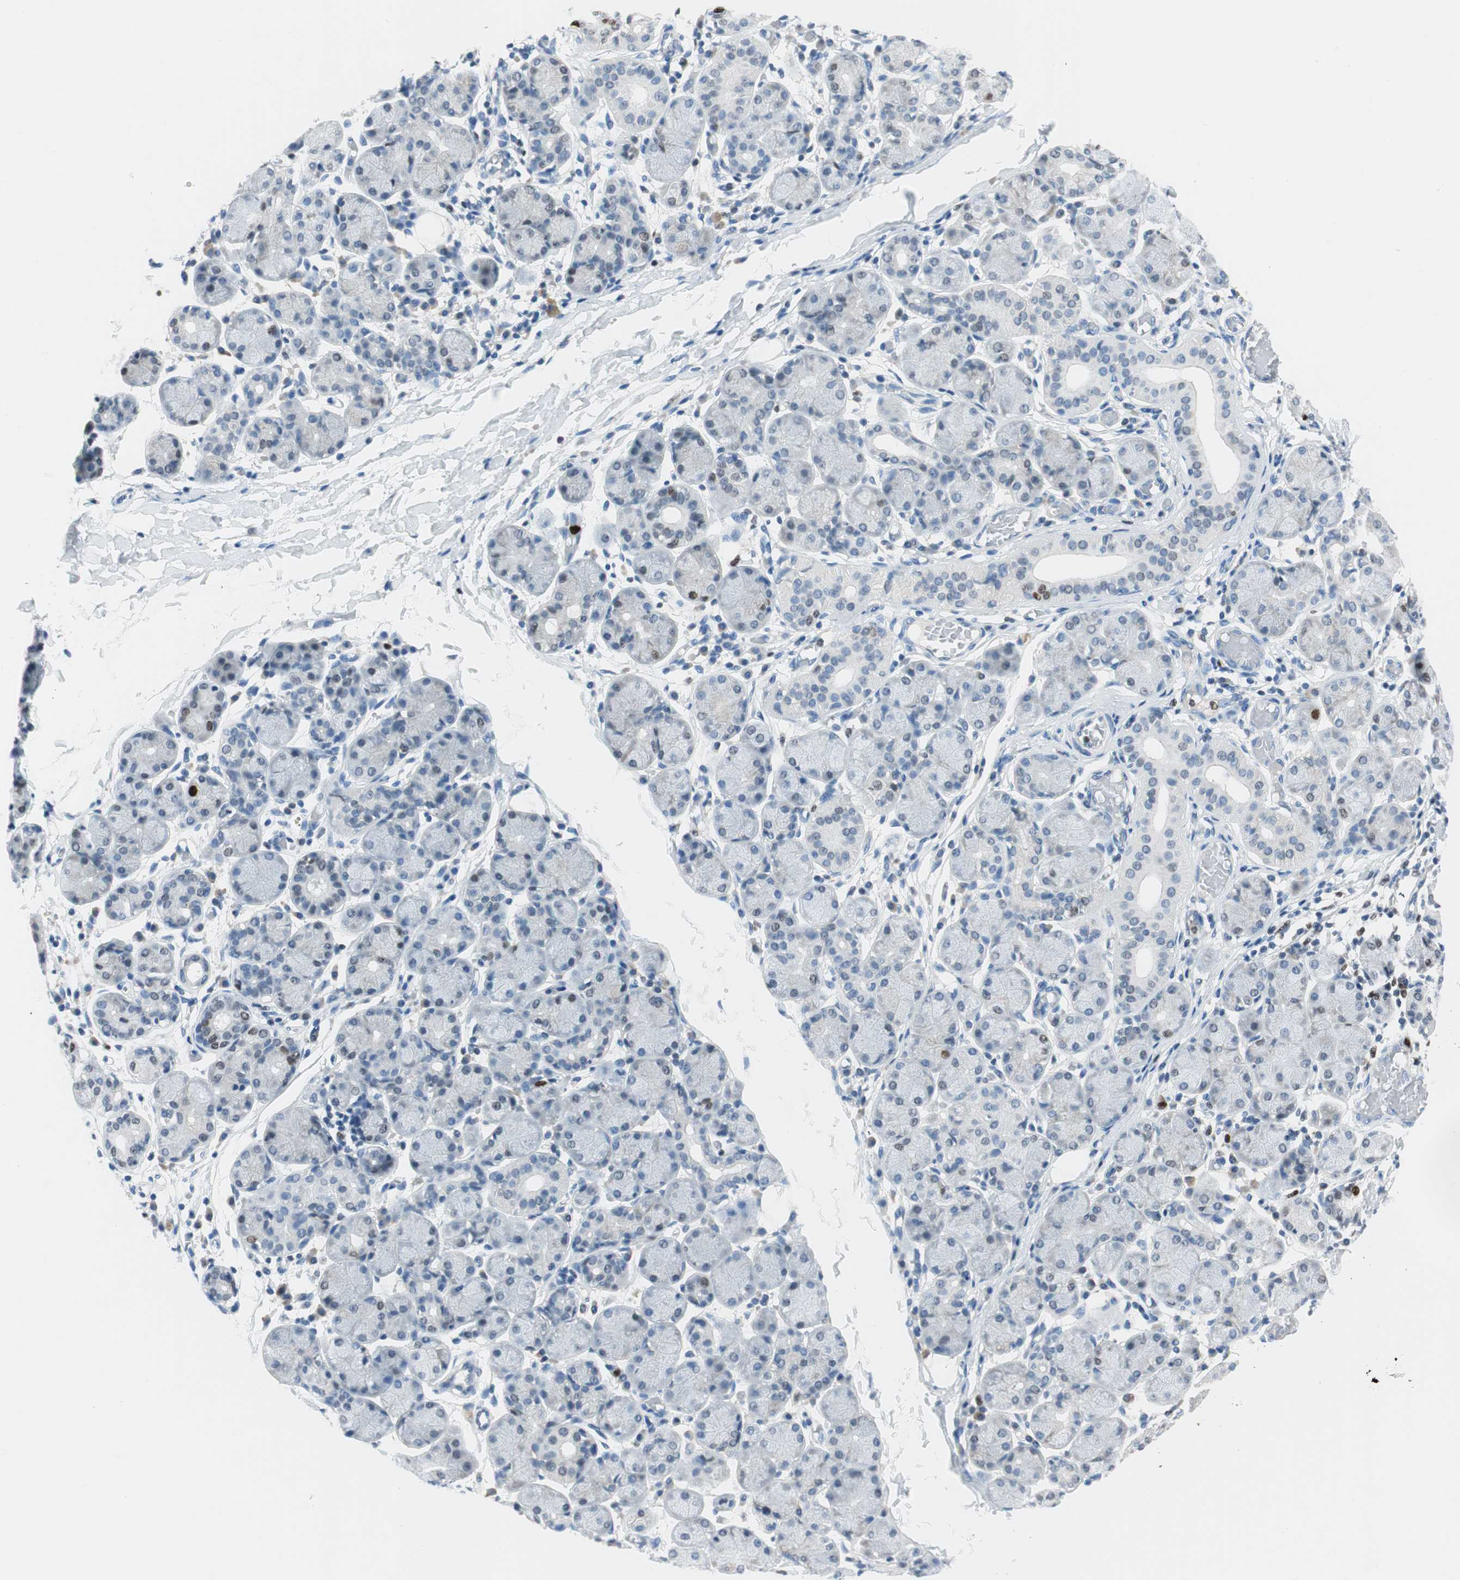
{"staining": {"intensity": "moderate", "quantity": "<25%", "location": "nuclear"}, "tissue": "salivary gland", "cell_type": "Glandular cells", "image_type": "normal", "snomed": [{"axis": "morphology", "description": "Normal tissue, NOS"}, {"axis": "topography", "description": "Salivary gland"}], "caption": "Human salivary gland stained with a brown dye demonstrates moderate nuclear positive expression in about <25% of glandular cells.", "gene": "EZH2", "patient": {"sex": "female", "age": 24}}